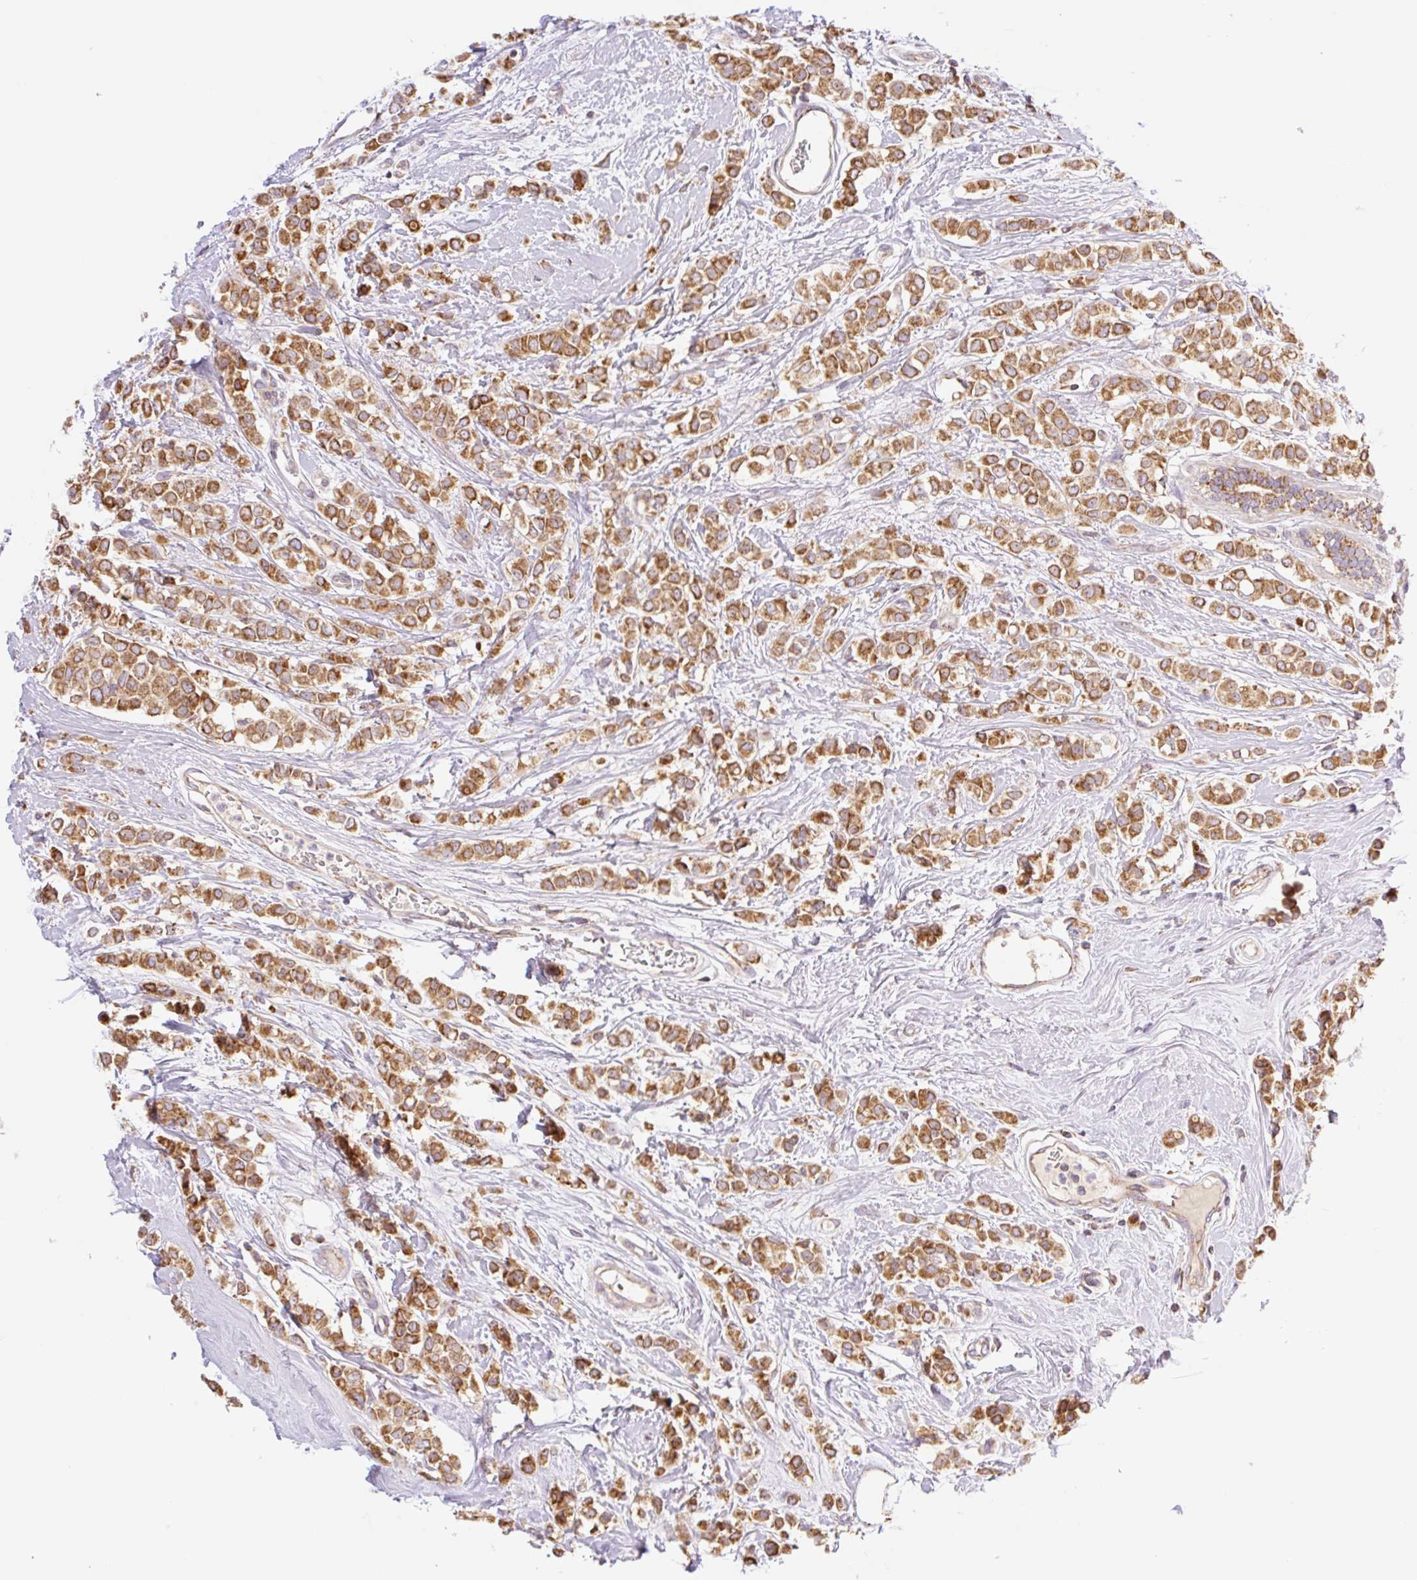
{"staining": {"intensity": "strong", "quantity": ">75%", "location": "cytoplasmic/membranous"}, "tissue": "breast cancer", "cell_type": "Tumor cells", "image_type": "cancer", "snomed": [{"axis": "morphology", "description": "Lobular carcinoma"}, {"axis": "topography", "description": "Breast"}], "caption": "Breast cancer was stained to show a protein in brown. There is high levels of strong cytoplasmic/membranous staining in approximately >75% of tumor cells. (Stains: DAB in brown, nuclei in blue, Microscopy: brightfield microscopy at high magnification).", "gene": "GOSR2", "patient": {"sex": "female", "age": 68}}